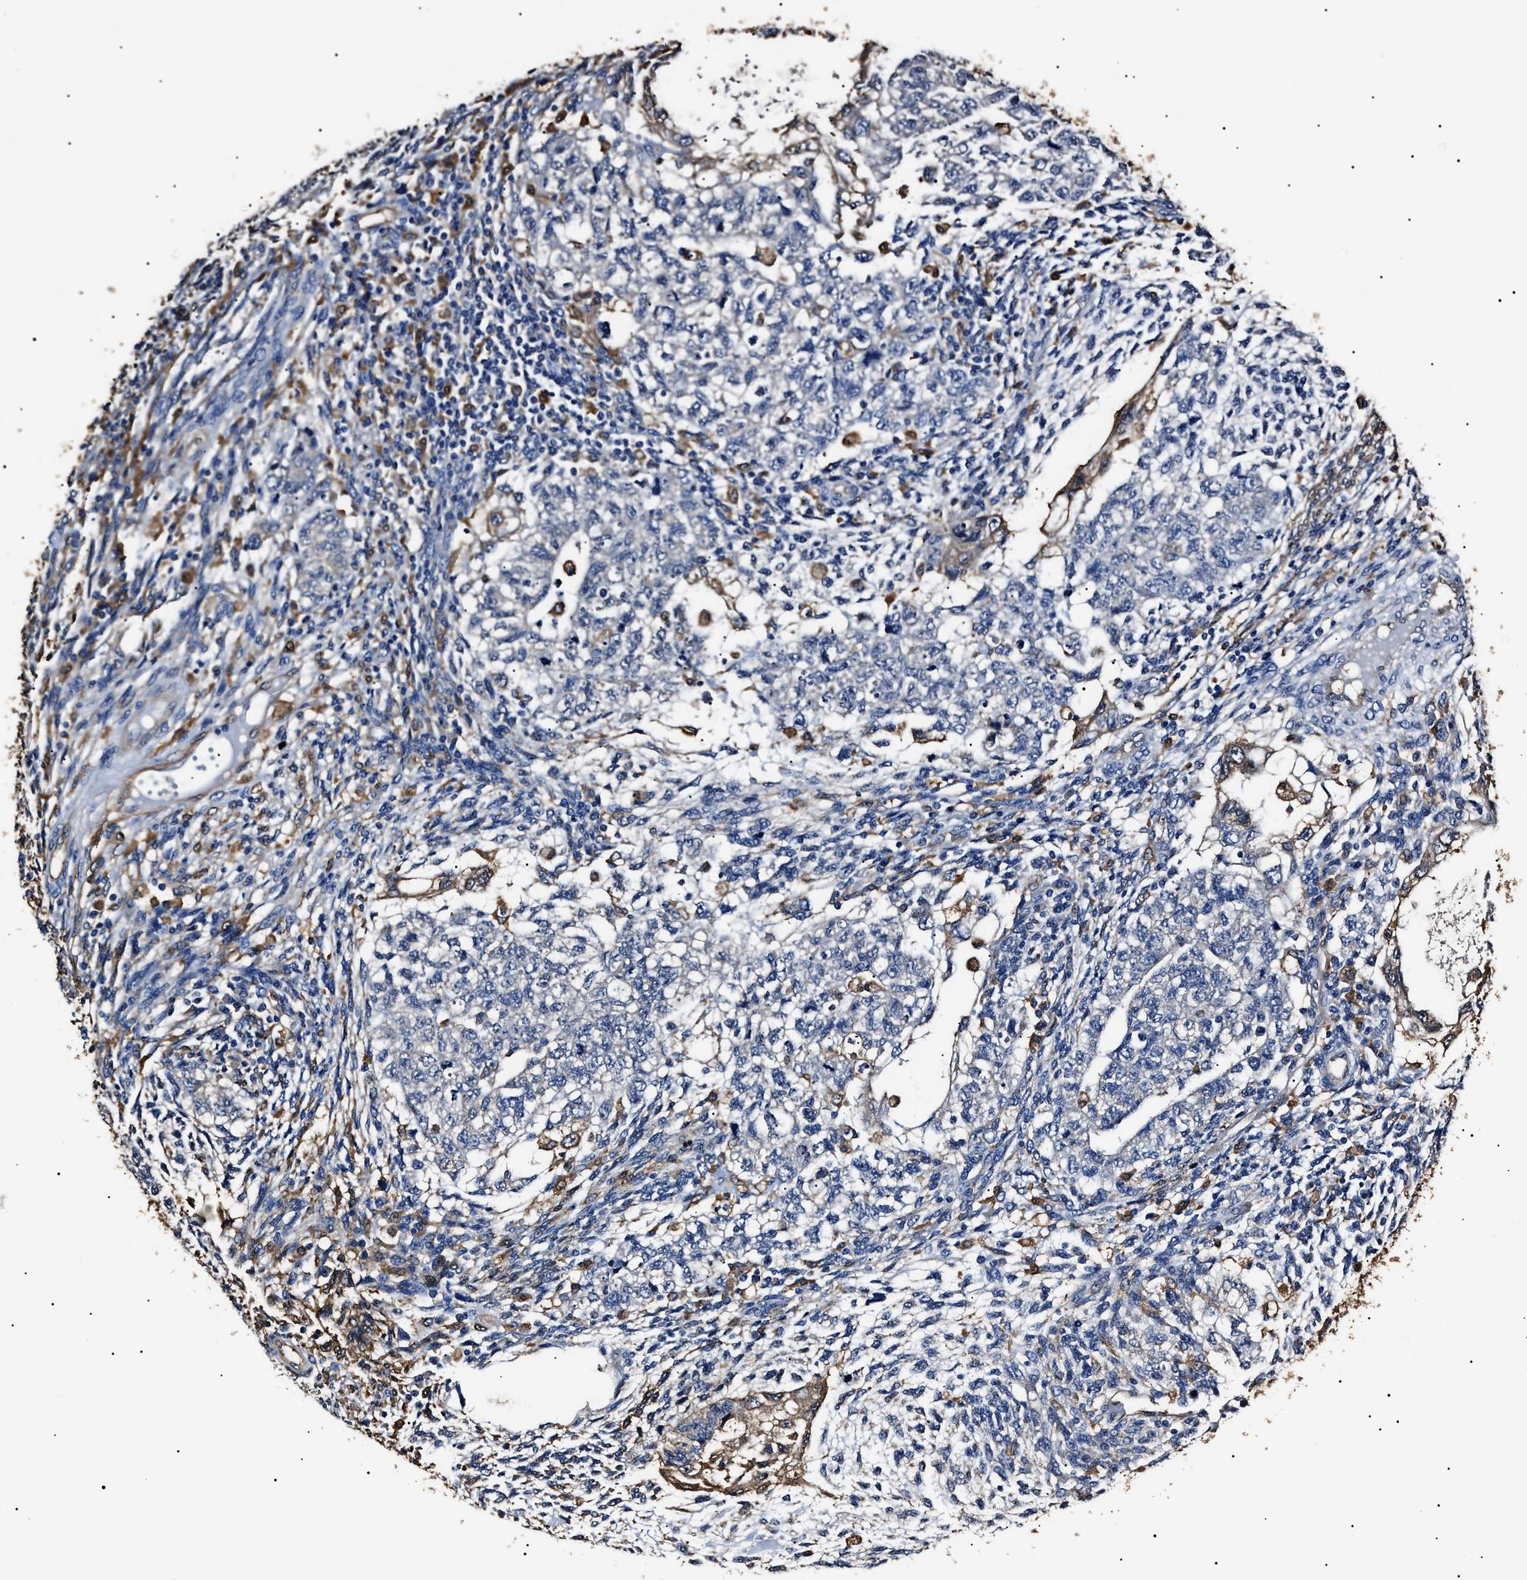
{"staining": {"intensity": "negative", "quantity": "none", "location": "none"}, "tissue": "testis cancer", "cell_type": "Tumor cells", "image_type": "cancer", "snomed": [{"axis": "morphology", "description": "Normal tissue, NOS"}, {"axis": "morphology", "description": "Carcinoma, Embryonal, NOS"}, {"axis": "topography", "description": "Testis"}], "caption": "IHC image of testis cancer stained for a protein (brown), which shows no staining in tumor cells.", "gene": "ALDH1A1", "patient": {"sex": "male", "age": 36}}